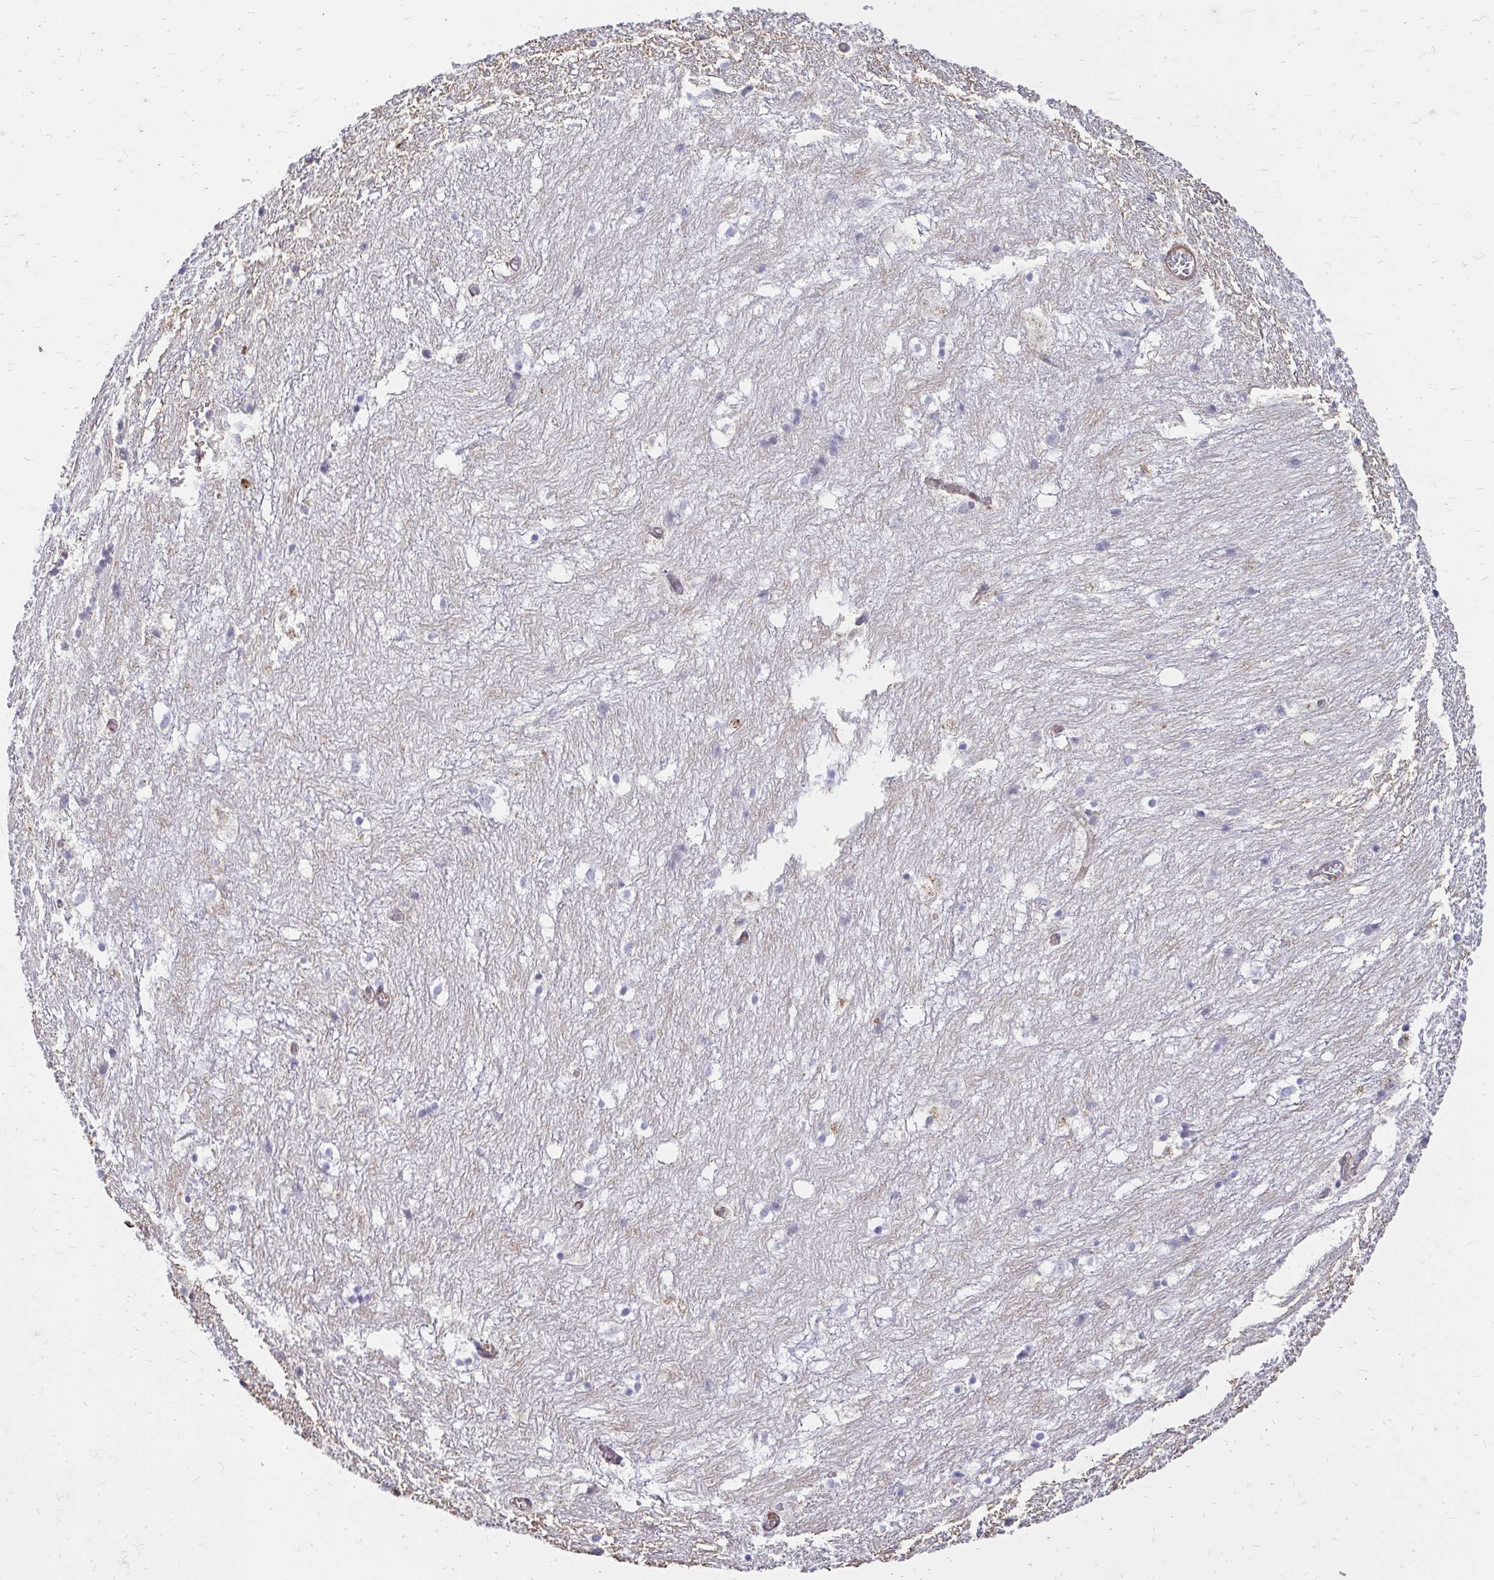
{"staining": {"intensity": "negative", "quantity": "none", "location": "none"}, "tissue": "hippocampus", "cell_type": "Glial cells", "image_type": "normal", "snomed": [{"axis": "morphology", "description": "Normal tissue, NOS"}, {"axis": "topography", "description": "Hippocampus"}], "caption": "A high-resolution image shows immunohistochemistry (IHC) staining of normal hippocampus, which shows no significant staining in glial cells. (DAB (3,3'-diaminobenzidine) IHC visualized using brightfield microscopy, high magnification).", "gene": "YAP1", "patient": {"sex": "female", "age": 52}}